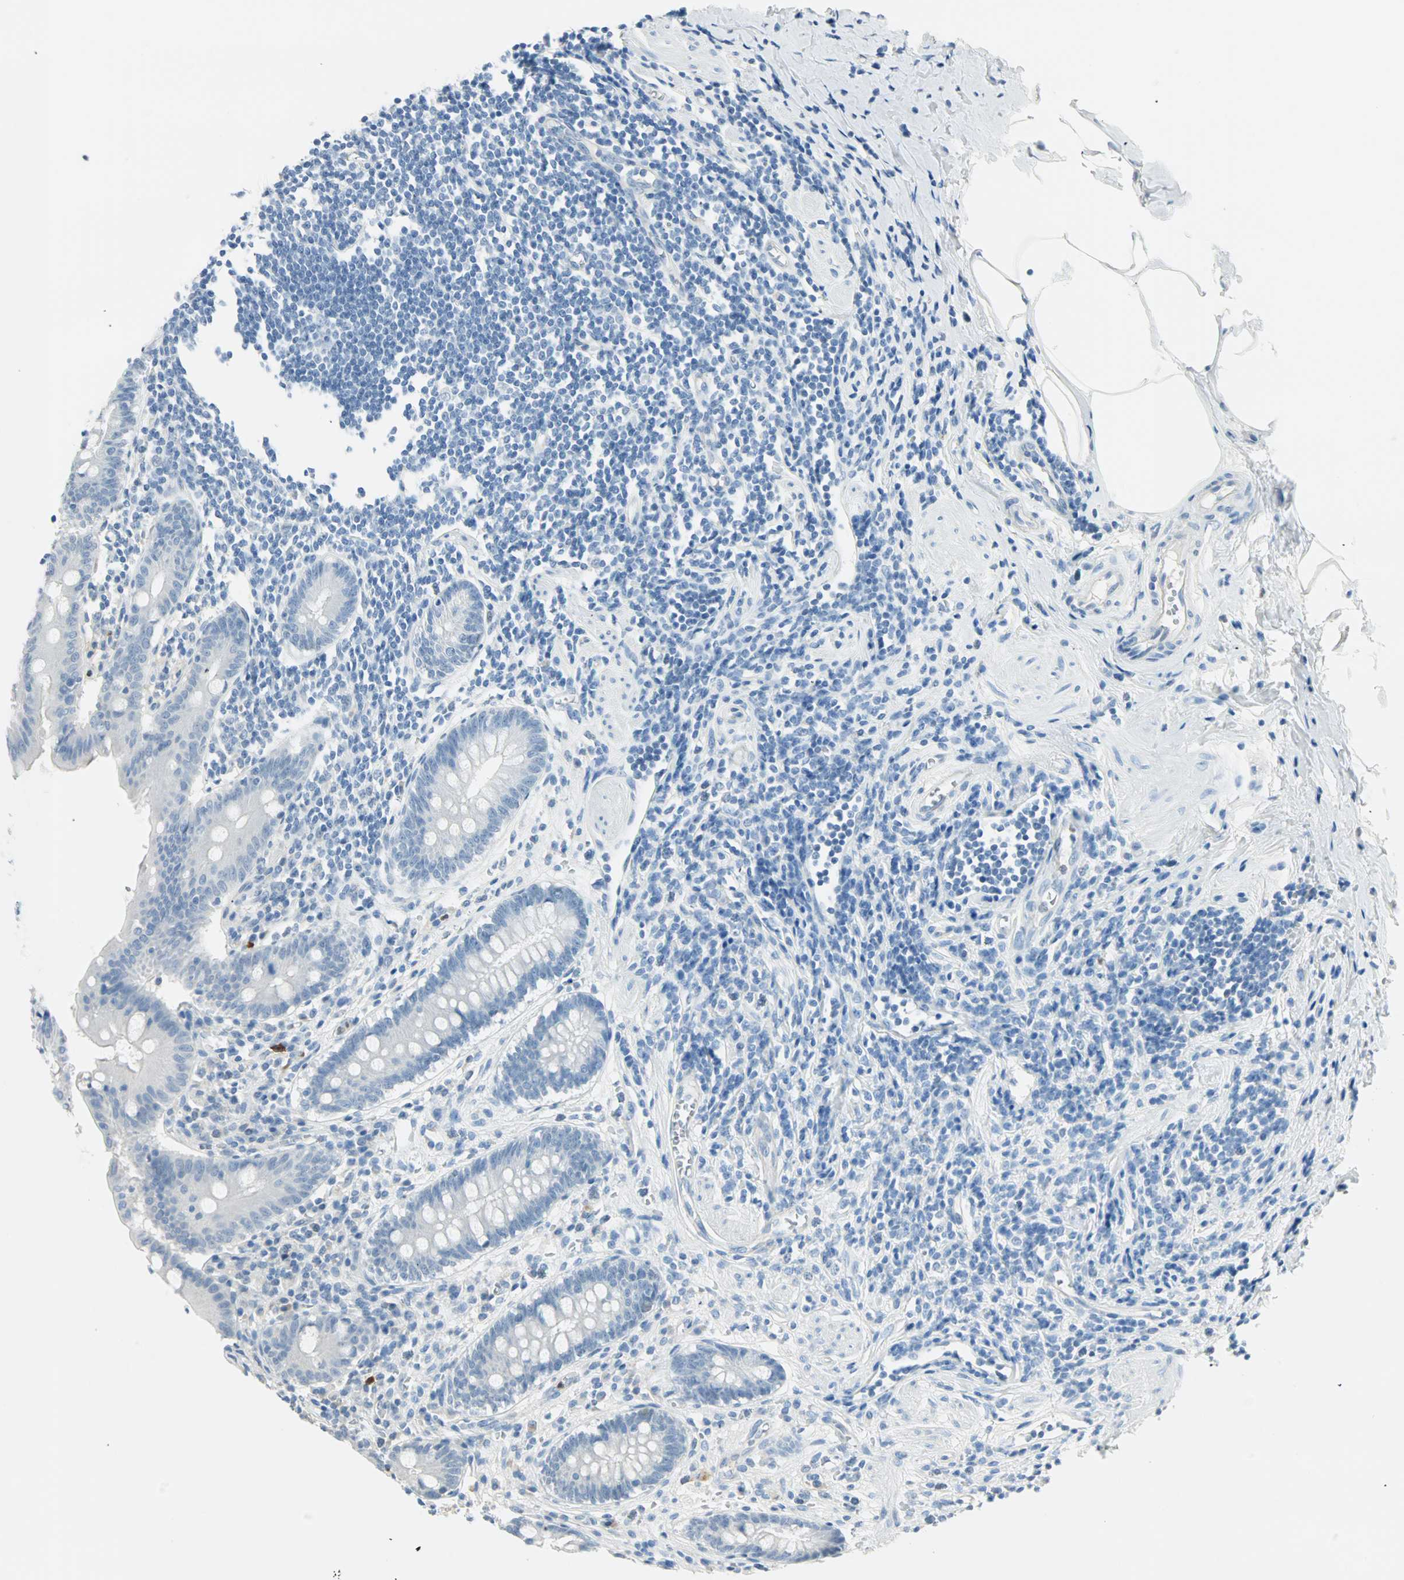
{"staining": {"intensity": "negative", "quantity": "none", "location": "none"}, "tissue": "appendix", "cell_type": "Glandular cells", "image_type": "normal", "snomed": [{"axis": "morphology", "description": "Normal tissue, NOS"}, {"axis": "topography", "description": "Appendix"}], "caption": "High magnification brightfield microscopy of benign appendix stained with DAB (brown) and counterstained with hematoxylin (blue): glandular cells show no significant positivity.", "gene": "MLLT10", "patient": {"sex": "female", "age": 50}}